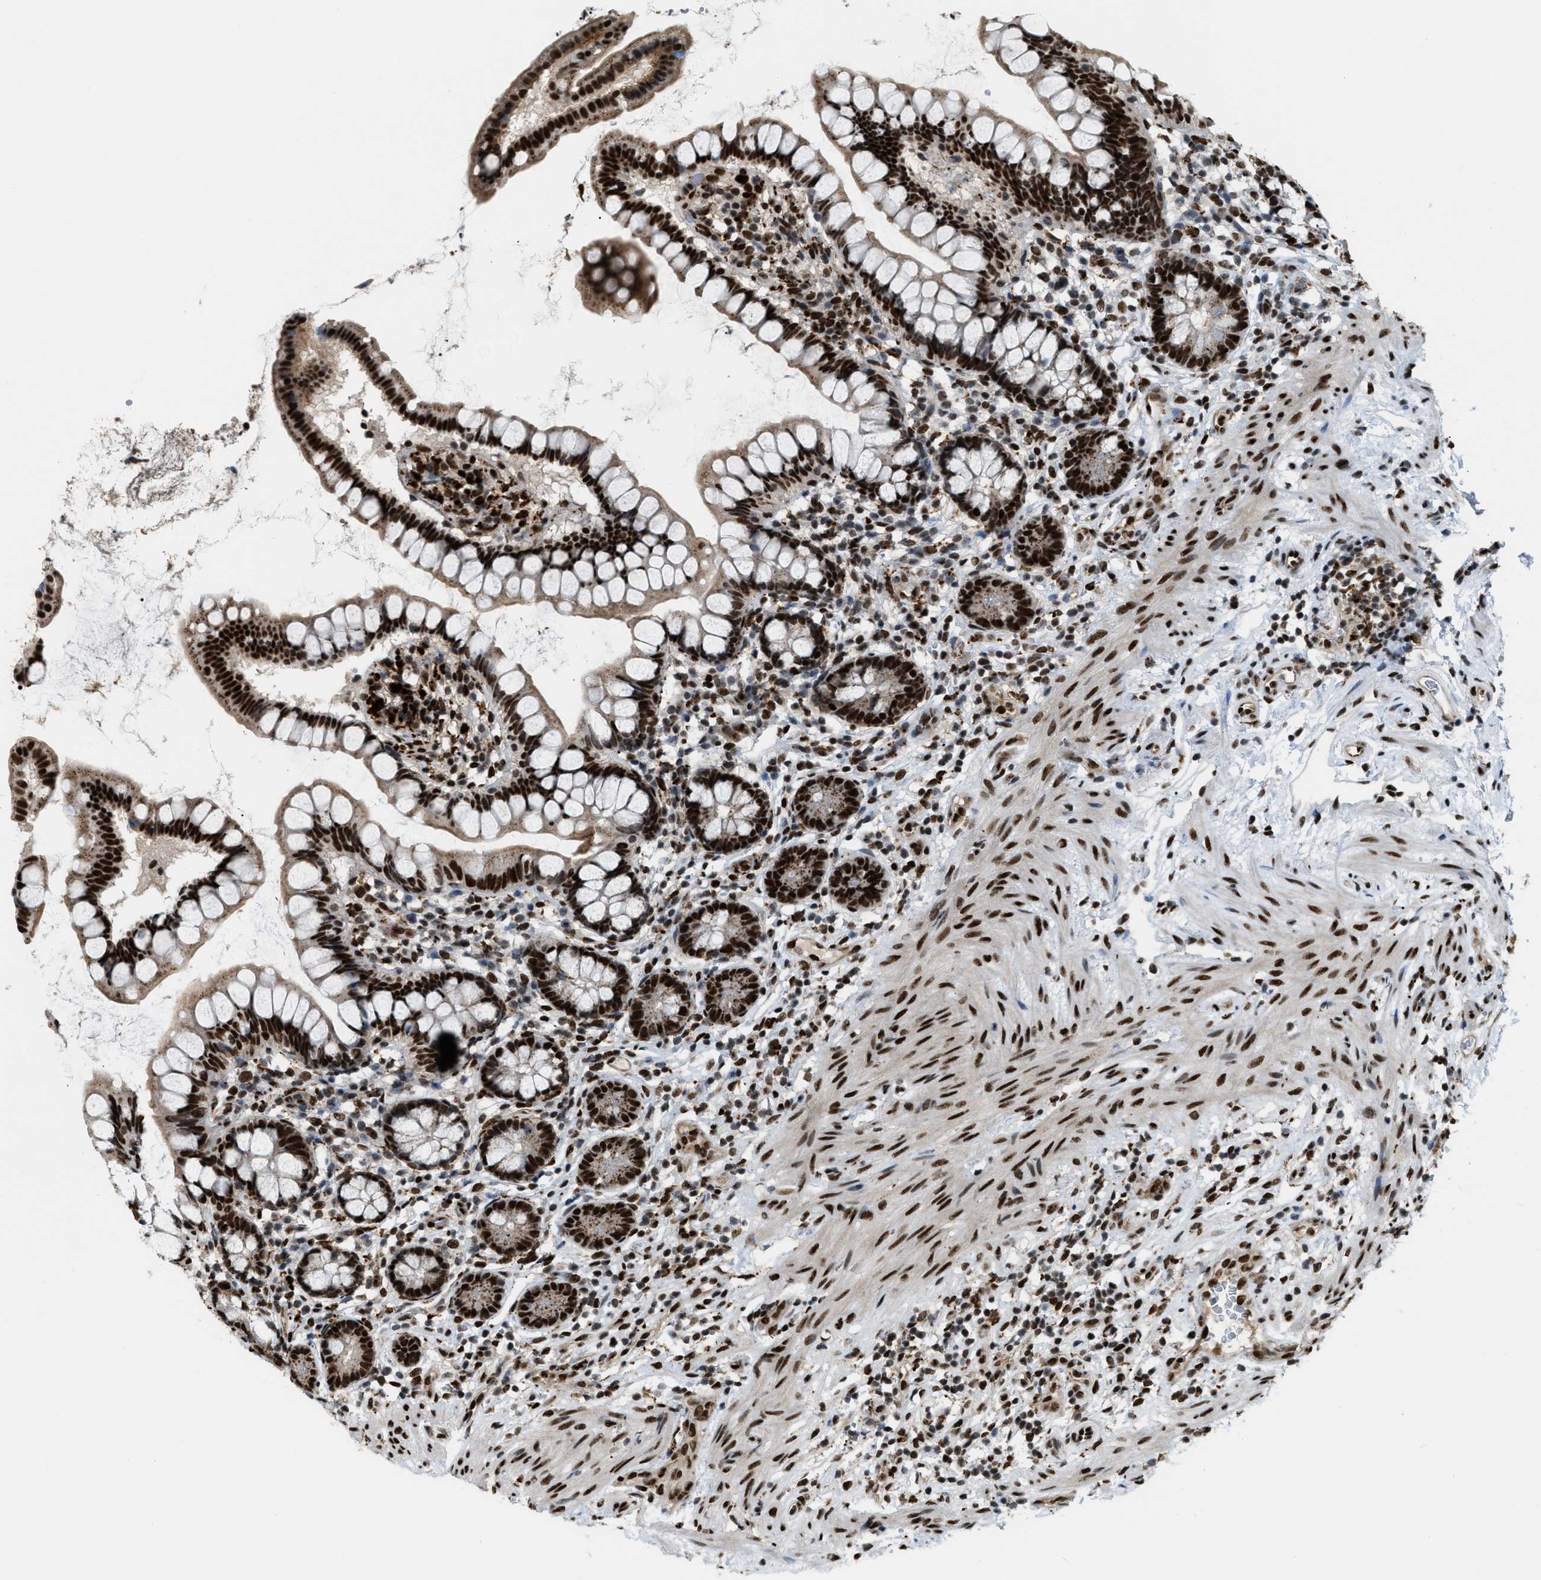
{"staining": {"intensity": "strong", "quantity": ">75%", "location": "cytoplasmic/membranous,nuclear"}, "tissue": "small intestine", "cell_type": "Glandular cells", "image_type": "normal", "snomed": [{"axis": "morphology", "description": "Normal tissue, NOS"}, {"axis": "topography", "description": "Small intestine"}], "caption": "Strong cytoplasmic/membranous,nuclear positivity for a protein is seen in approximately >75% of glandular cells of unremarkable small intestine using immunohistochemistry.", "gene": "NUMA1", "patient": {"sex": "female", "age": 84}}